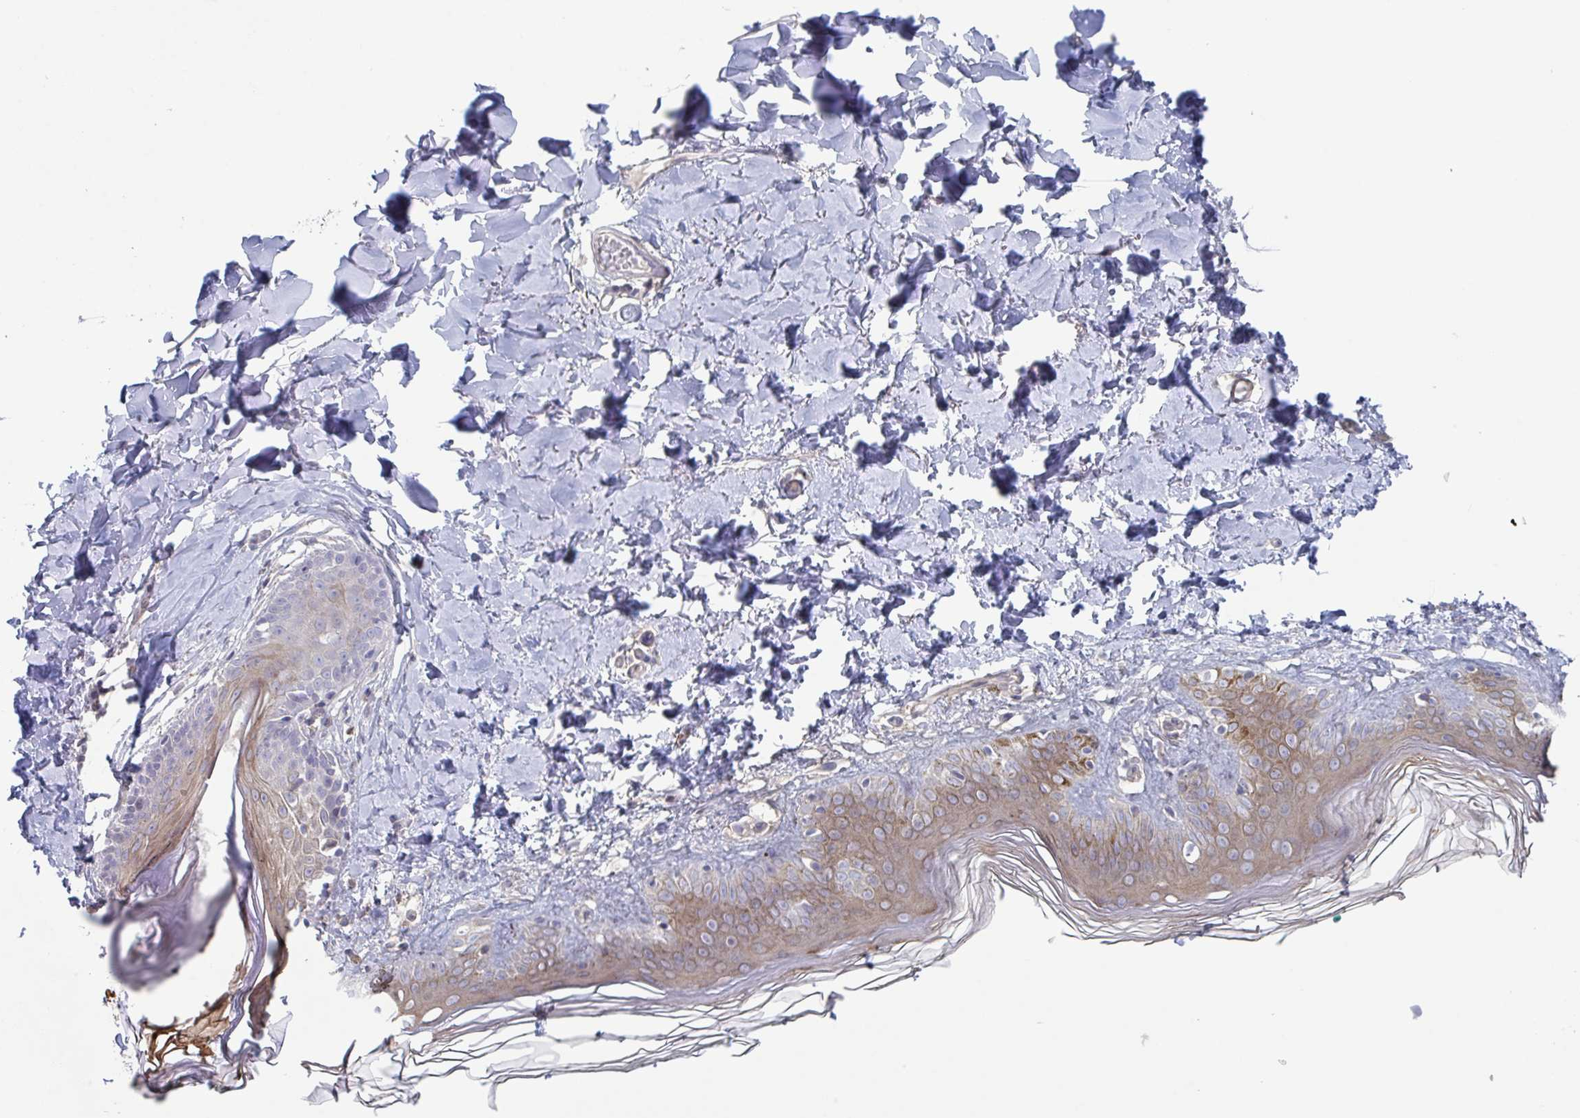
{"staining": {"intensity": "negative", "quantity": "none", "location": "none"}, "tissue": "skin", "cell_type": "Fibroblasts", "image_type": "normal", "snomed": [{"axis": "morphology", "description": "Normal tissue, NOS"}, {"axis": "topography", "description": "Skin"}, {"axis": "topography", "description": "Peripheral nerve tissue"}], "caption": "IHC of normal skin demonstrates no expression in fibroblasts.", "gene": "STK26", "patient": {"sex": "female", "age": 45}}